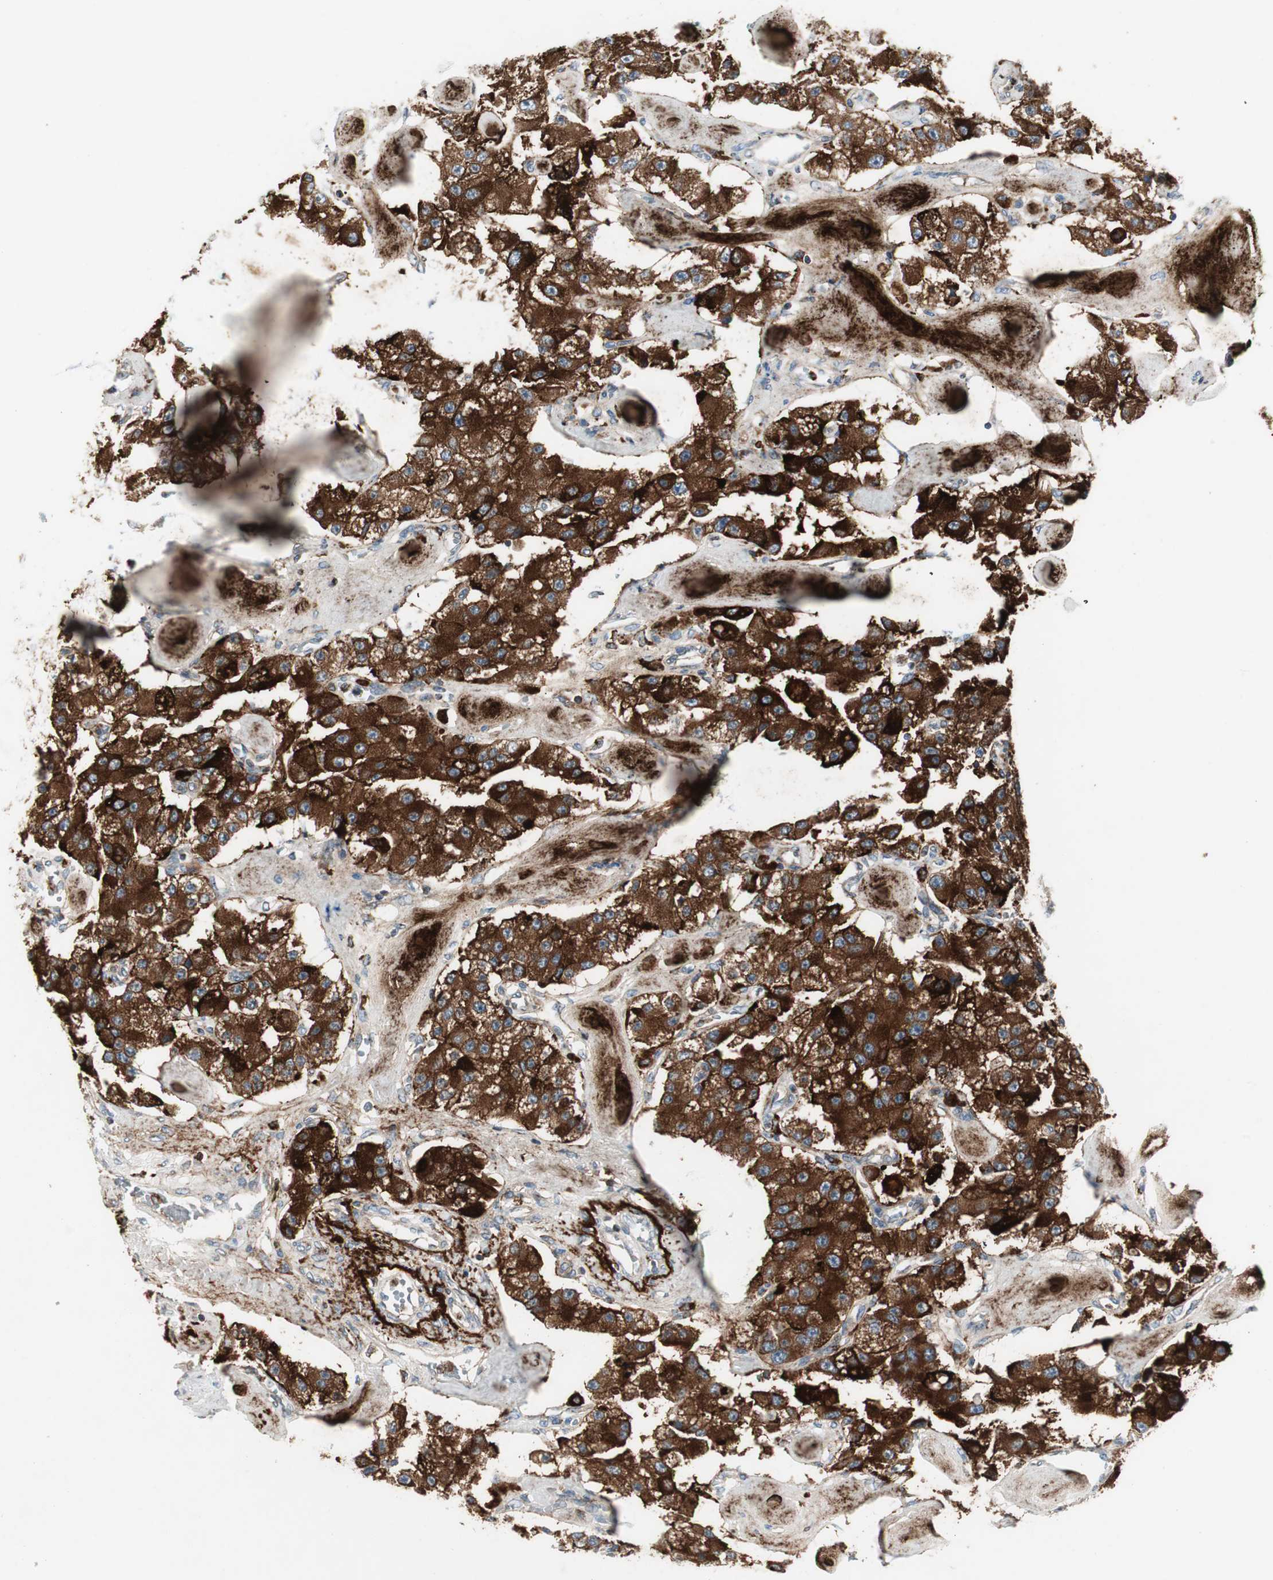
{"staining": {"intensity": "strong", "quantity": "<25%", "location": "cytoplasmic/membranous"}, "tissue": "carcinoid", "cell_type": "Tumor cells", "image_type": "cancer", "snomed": [{"axis": "morphology", "description": "Carcinoid, malignant, NOS"}, {"axis": "topography", "description": "Pancreas"}], "caption": "Immunohistochemistry (IHC) of human malignant carcinoid shows medium levels of strong cytoplasmic/membranous expression in approximately <25% of tumor cells.", "gene": "ATP6V1G1", "patient": {"sex": "male", "age": 41}}